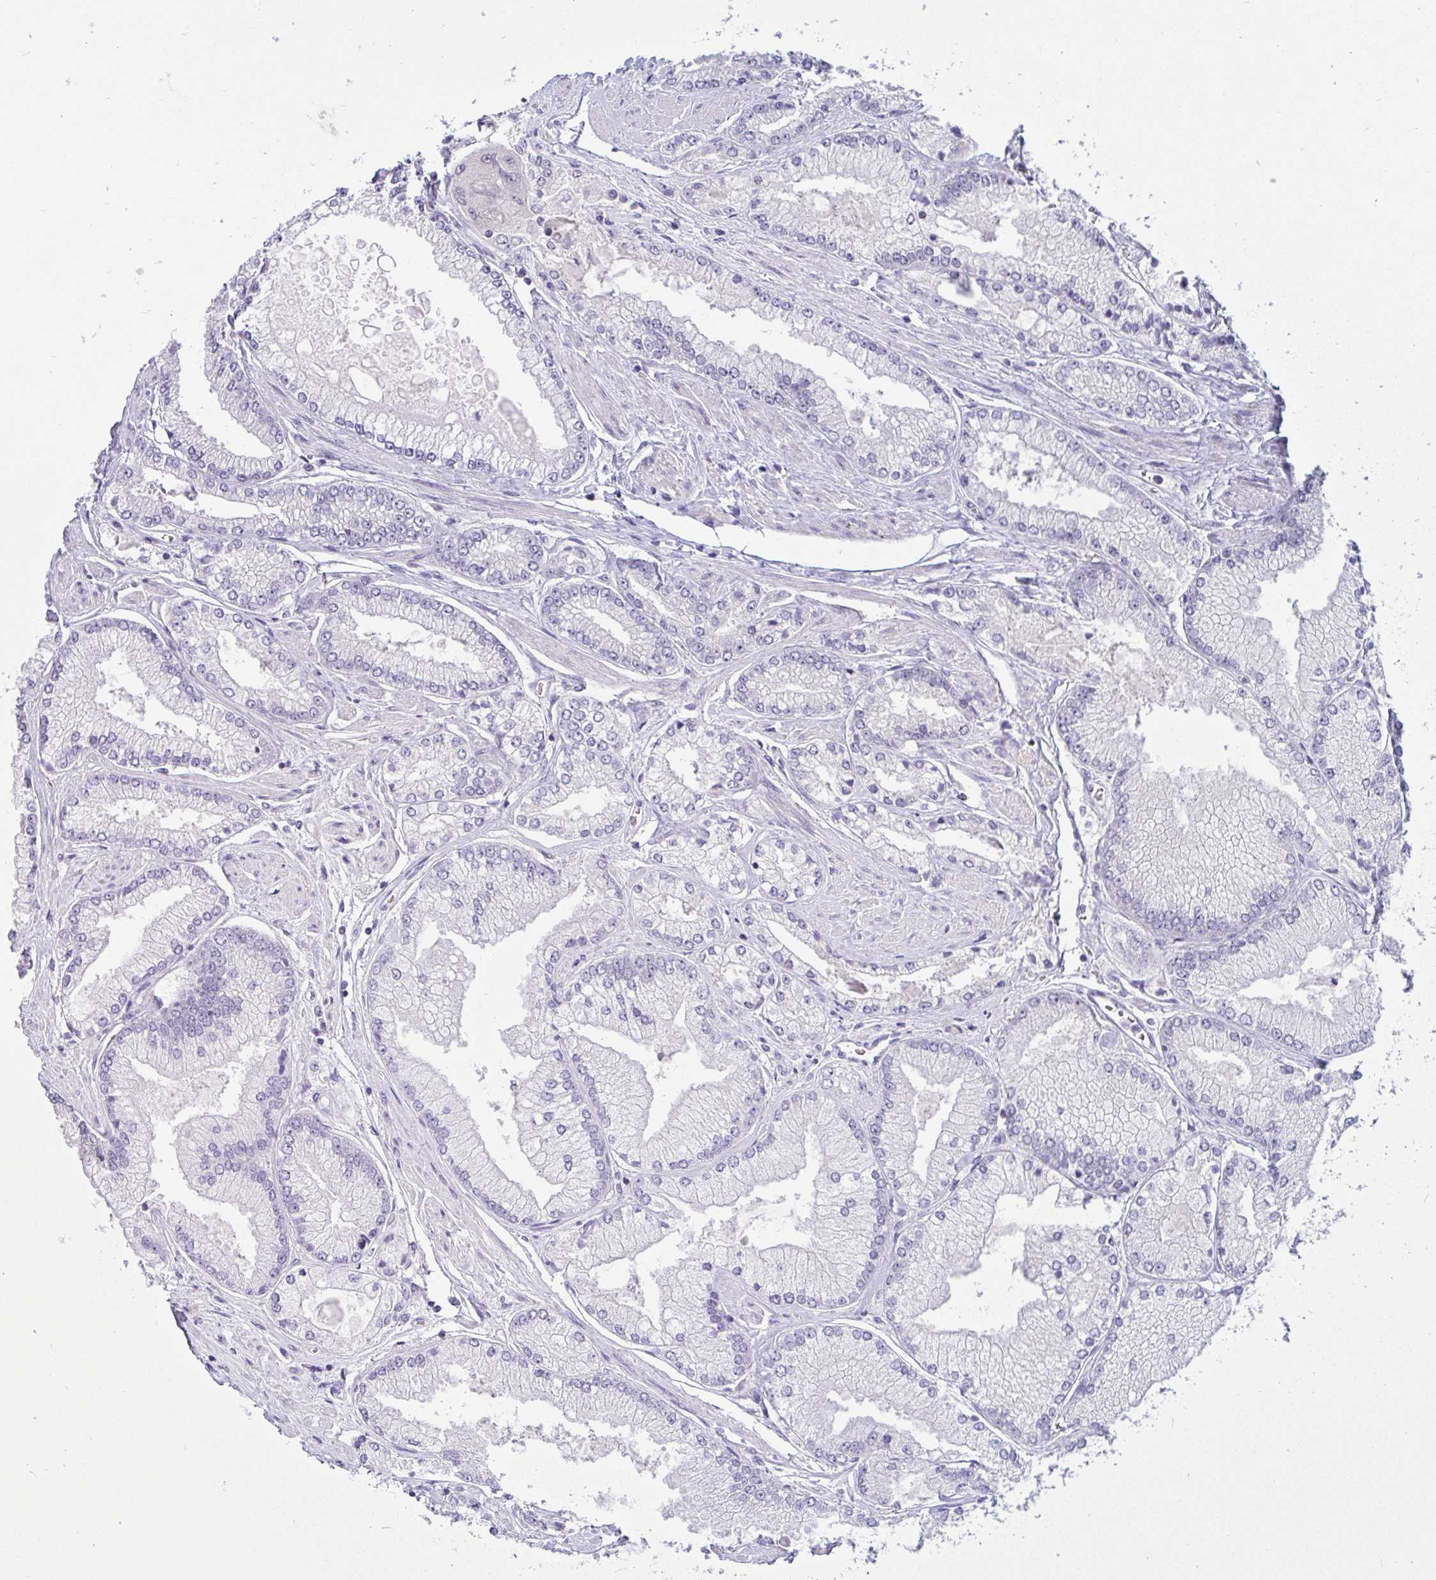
{"staining": {"intensity": "negative", "quantity": "none", "location": "none"}, "tissue": "prostate cancer", "cell_type": "Tumor cells", "image_type": "cancer", "snomed": [{"axis": "morphology", "description": "Adenocarcinoma, Low grade"}, {"axis": "topography", "description": "Prostate"}], "caption": "Tumor cells show no significant positivity in prostate cancer (low-grade adenocarcinoma).", "gene": "SUPT16H", "patient": {"sex": "male", "age": 67}}